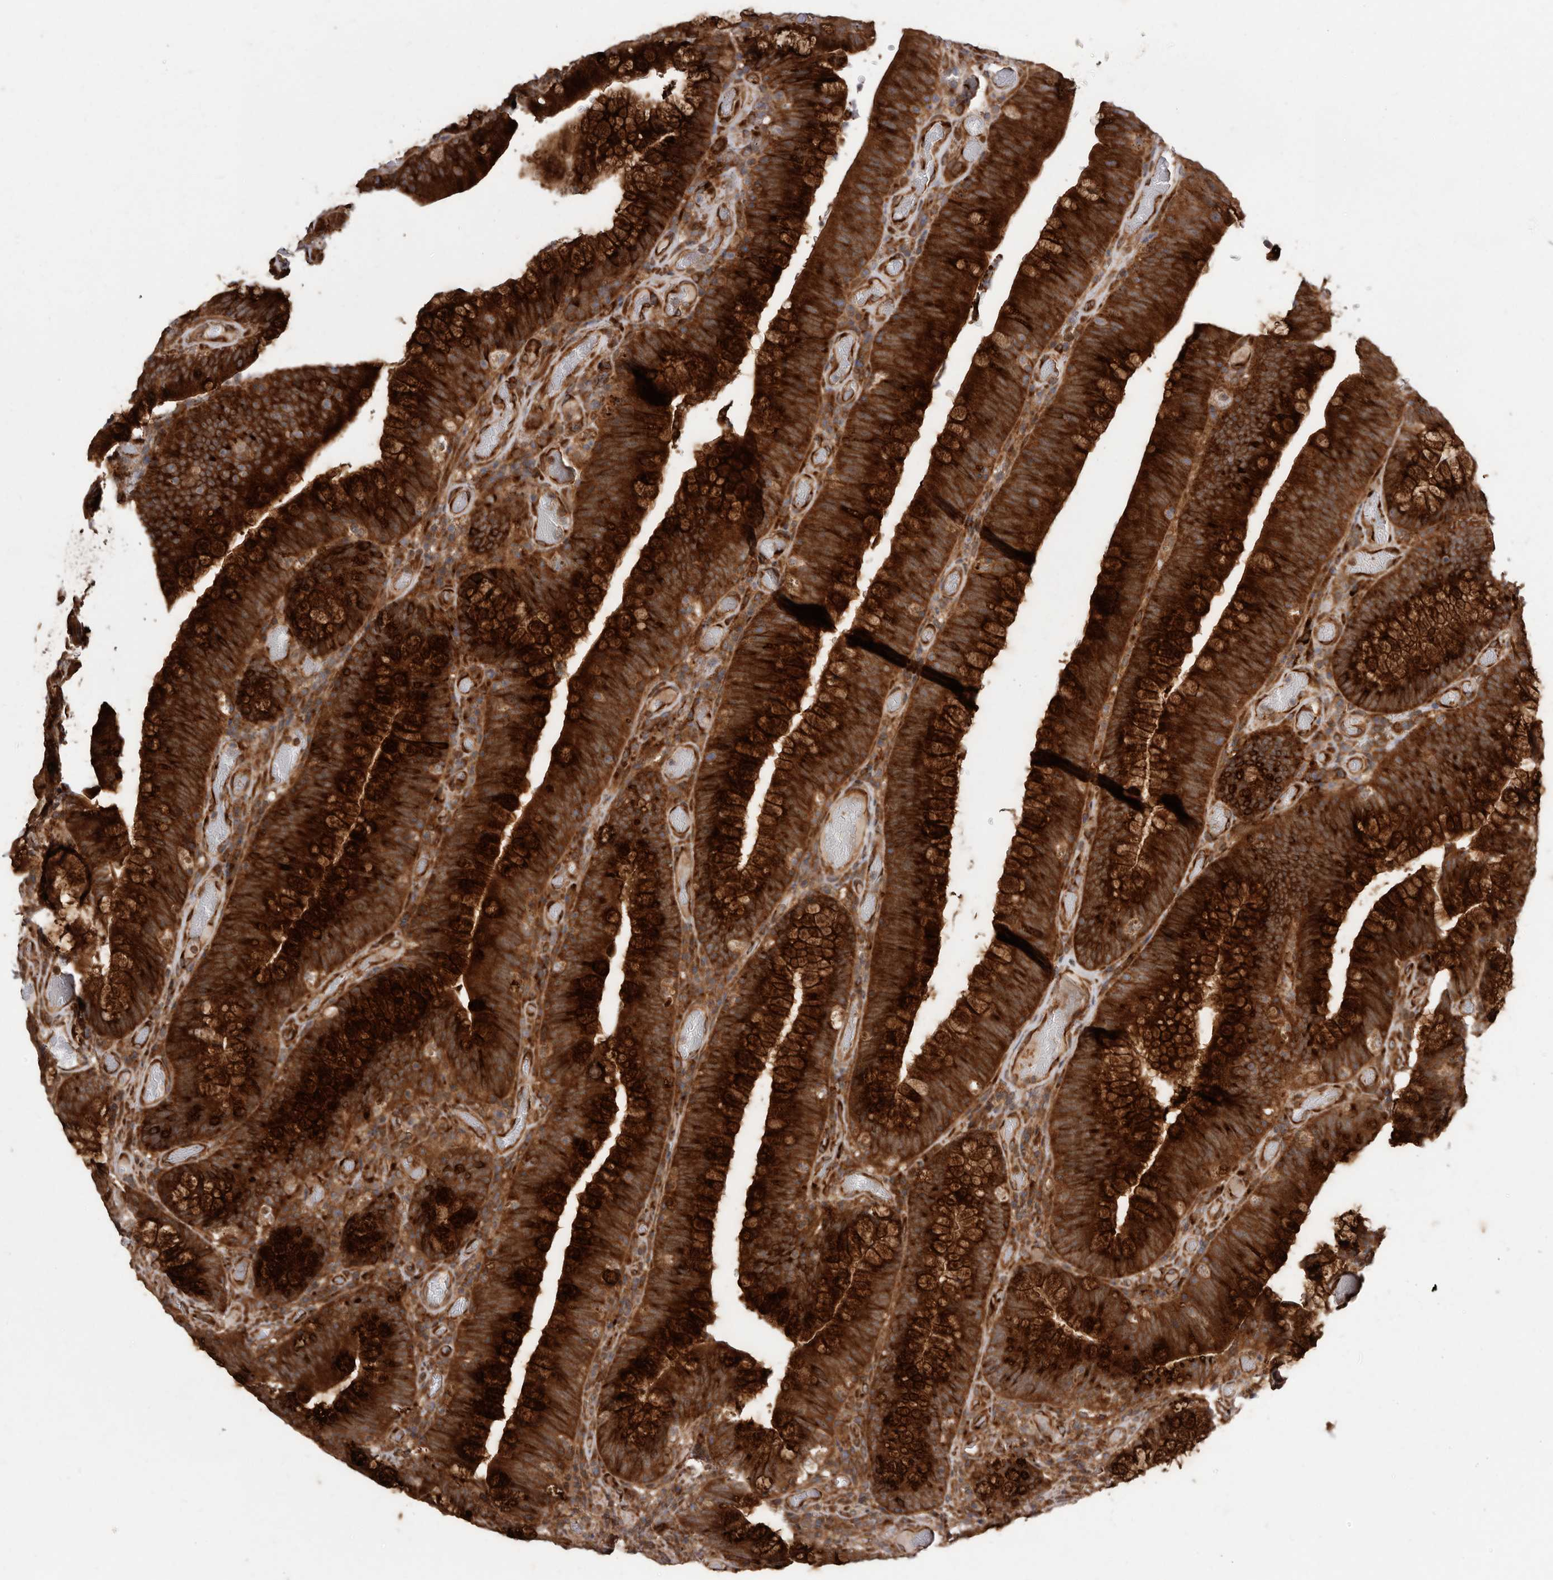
{"staining": {"intensity": "strong", "quantity": ">75%", "location": "cytoplasmic/membranous"}, "tissue": "colorectal cancer", "cell_type": "Tumor cells", "image_type": "cancer", "snomed": [{"axis": "morphology", "description": "Normal tissue, NOS"}, {"axis": "topography", "description": "Colon"}], "caption": "This histopathology image demonstrates colorectal cancer stained with immunohistochemistry (IHC) to label a protein in brown. The cytoplasmic/membranous of tumor cells show strong positivity for the protein. Nuclei are counter-stained blue.", "gene": "FLAD1", "patient": {"sex": "female", "age": 82}}